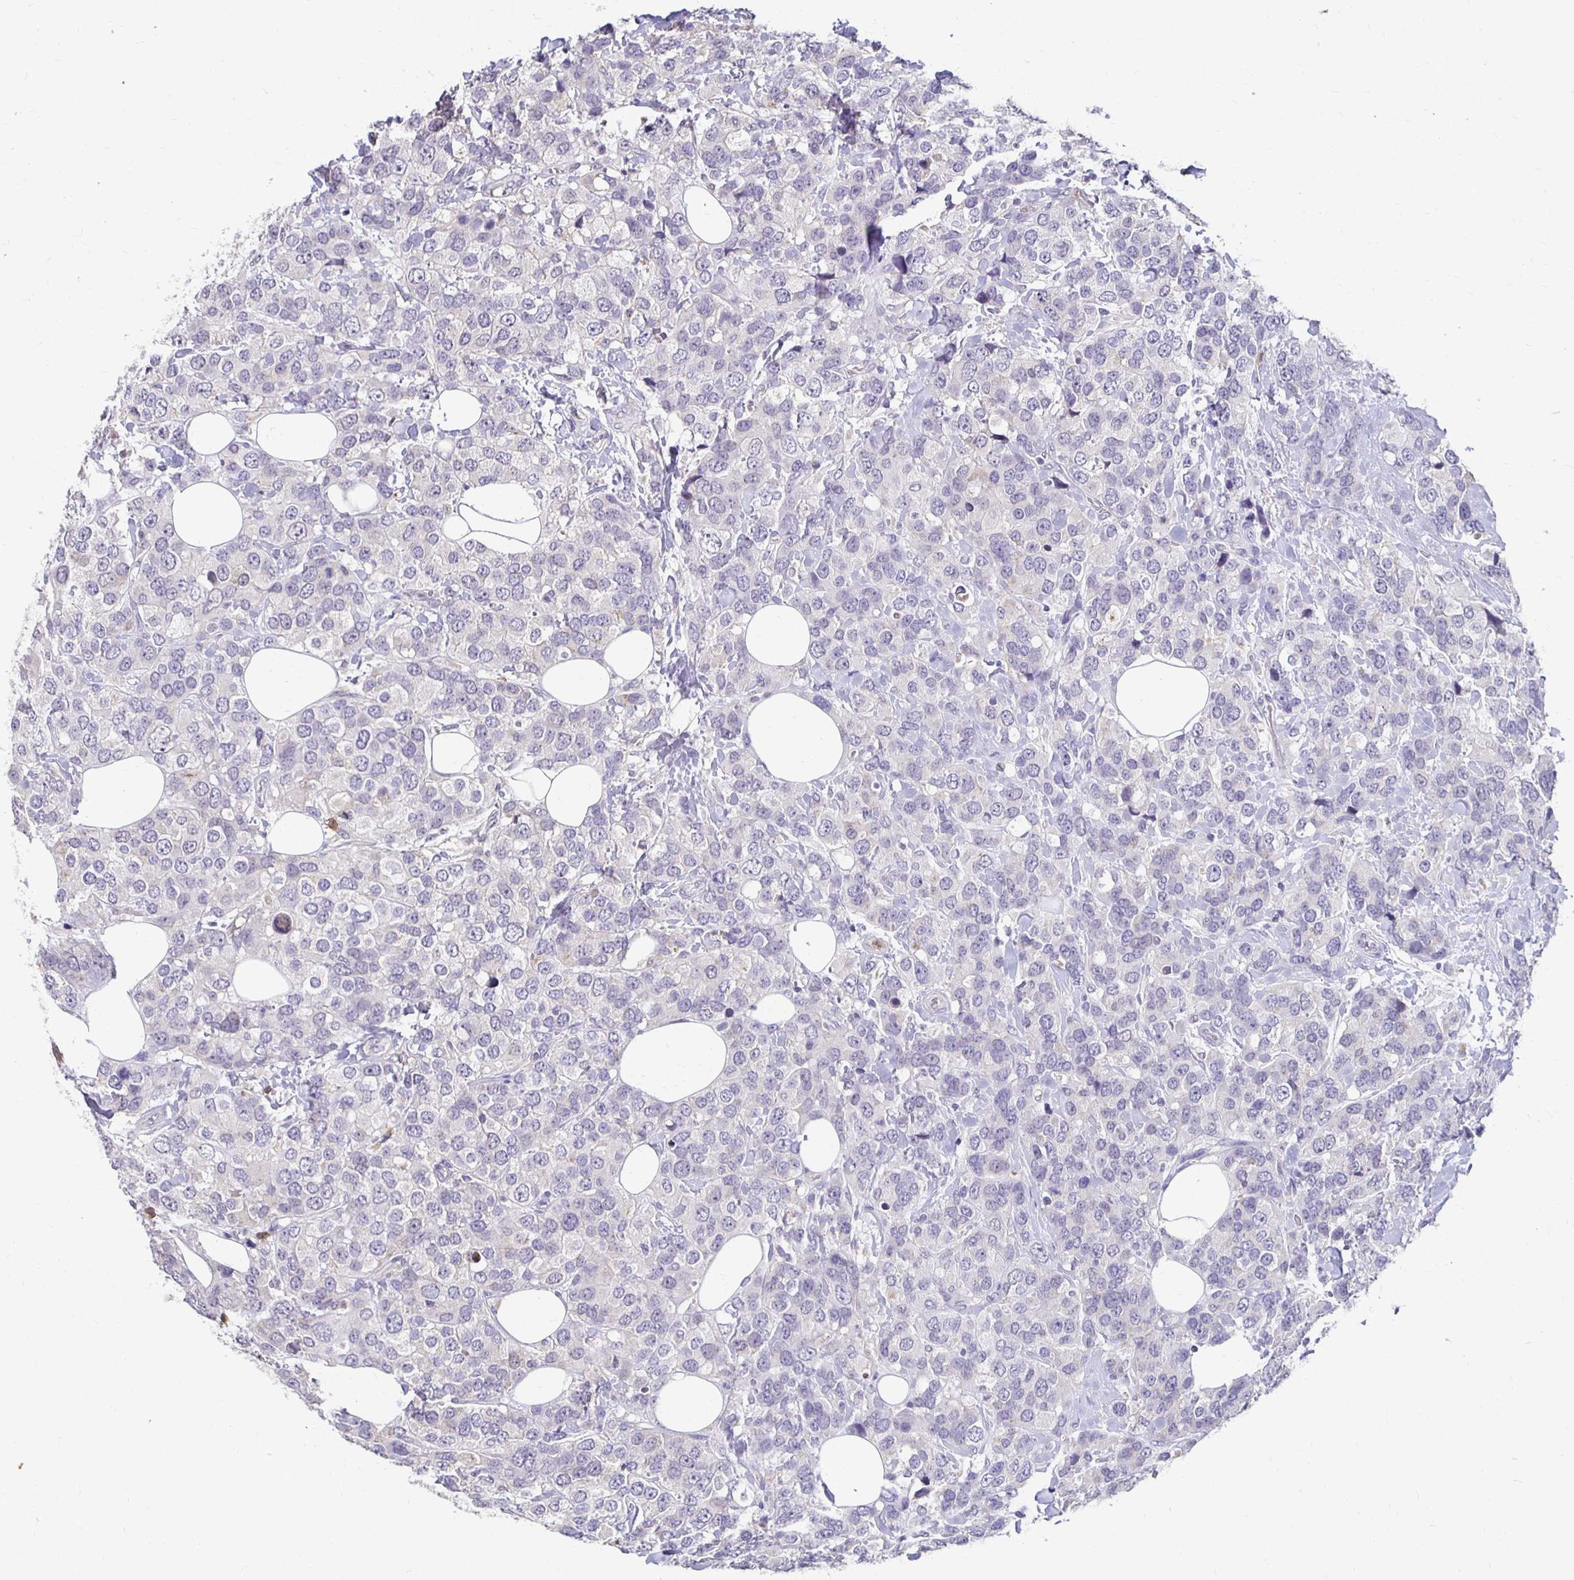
{"staining": {"intensity": "negative", "quantity": "none", "location": "none"}, "tissue": "breast cancer", "cell_type": "Tumor cells", "image_type": "cancer", "snomed": [{"axis": "morphology", "description": "Lobular carcinoma"}, {"axis": "topography", "description": "Breast"}], "caption": "A micrograph of human lobular carcinoma (breast) is negative for staining in tumor cells.", "gene": "GK2", "patient": {"sex": "female", "age": 59}}